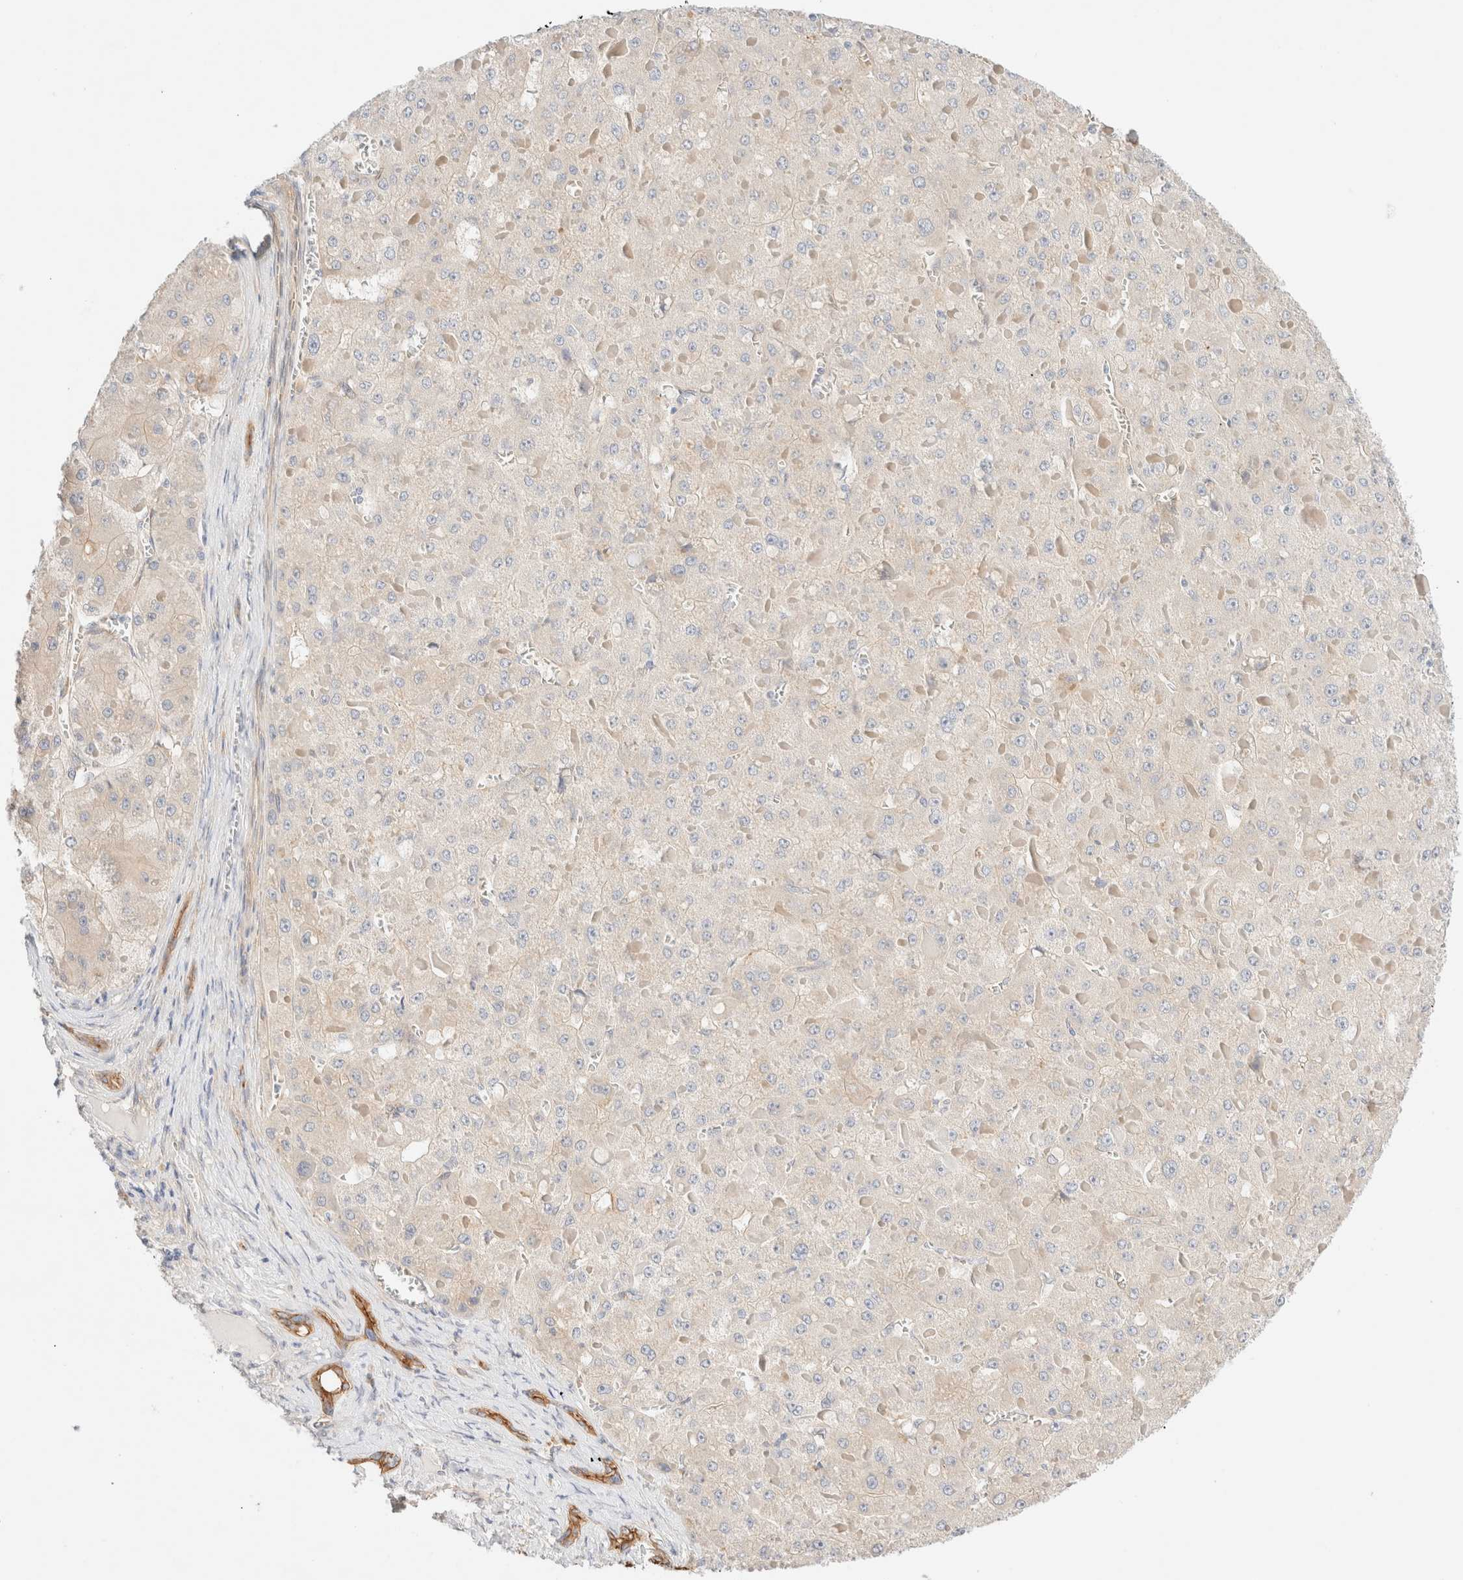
{"staining": {"intensity": "negative", "quantity": "none", "location": "none"}, "tissue": "liver cancer", "cell_type": "Tumor cells", "image_type": "cancer", "snomed": [{"axis": "morphology", "description": "Carcinoma, Hepatocellular, NOS"}, {"axis": "topography", "description": "Liver"}], "caption": "Tumor cells show no significant staining in liver cancer.", "gene": "NIBAN2", "patient": {"sex": "female", "age": 73}}